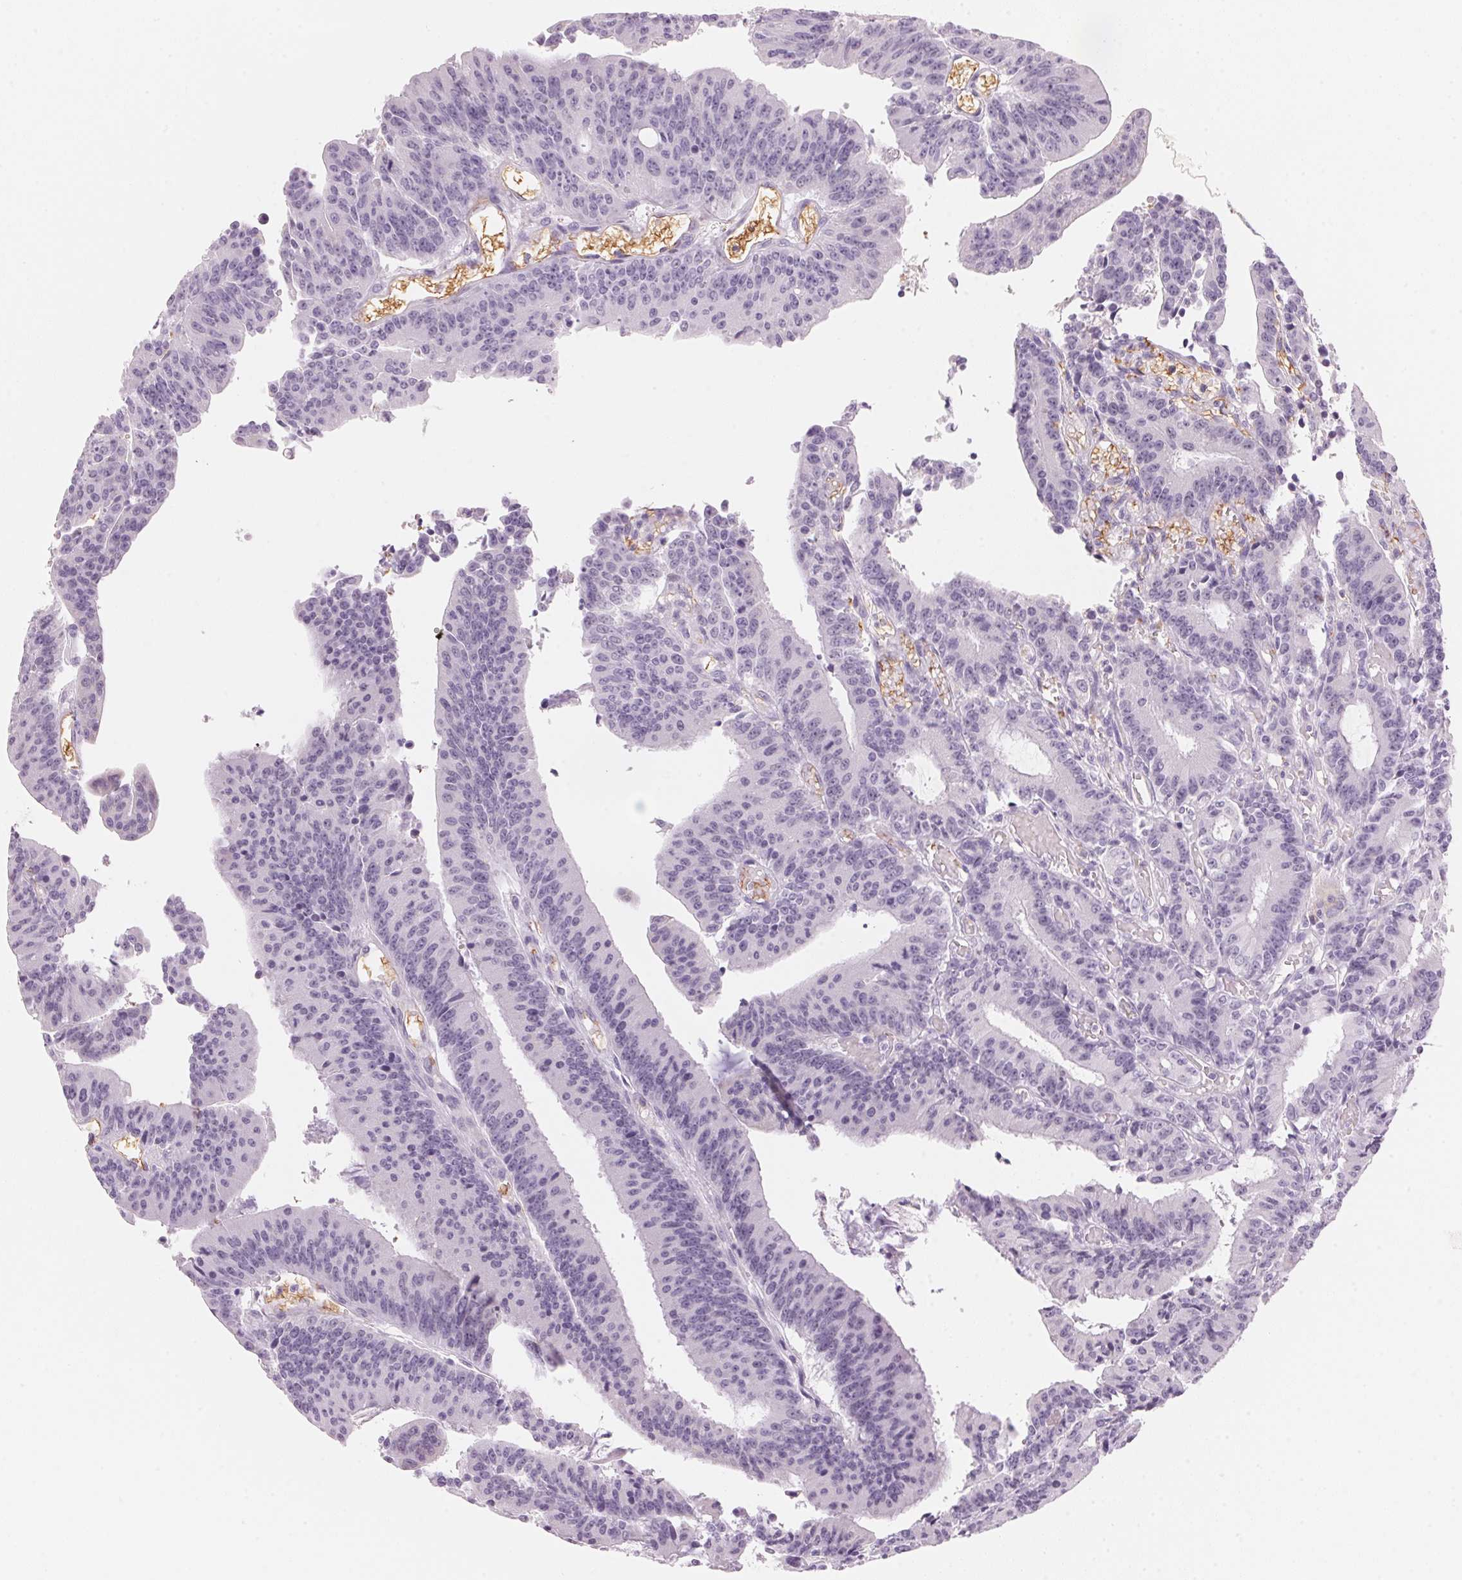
{"staining": {"intensity": "negative", "quantity": "none", "location": "none"}, "tissue": "colorectal cancer", "cell_type": "Tumor cells", "image_type": "cancer", "snomed": [{"axis": "morphology", "description": "Adenocarcinoma, NOS"}, {"axis": "topography", "description": "Colon"}], "caption": "Tumor cells are negative for protein expression in human adenocarcinoma (colorectal).", "gene": "HOXB13", "patient": {"sex": "female", "age": 78}}